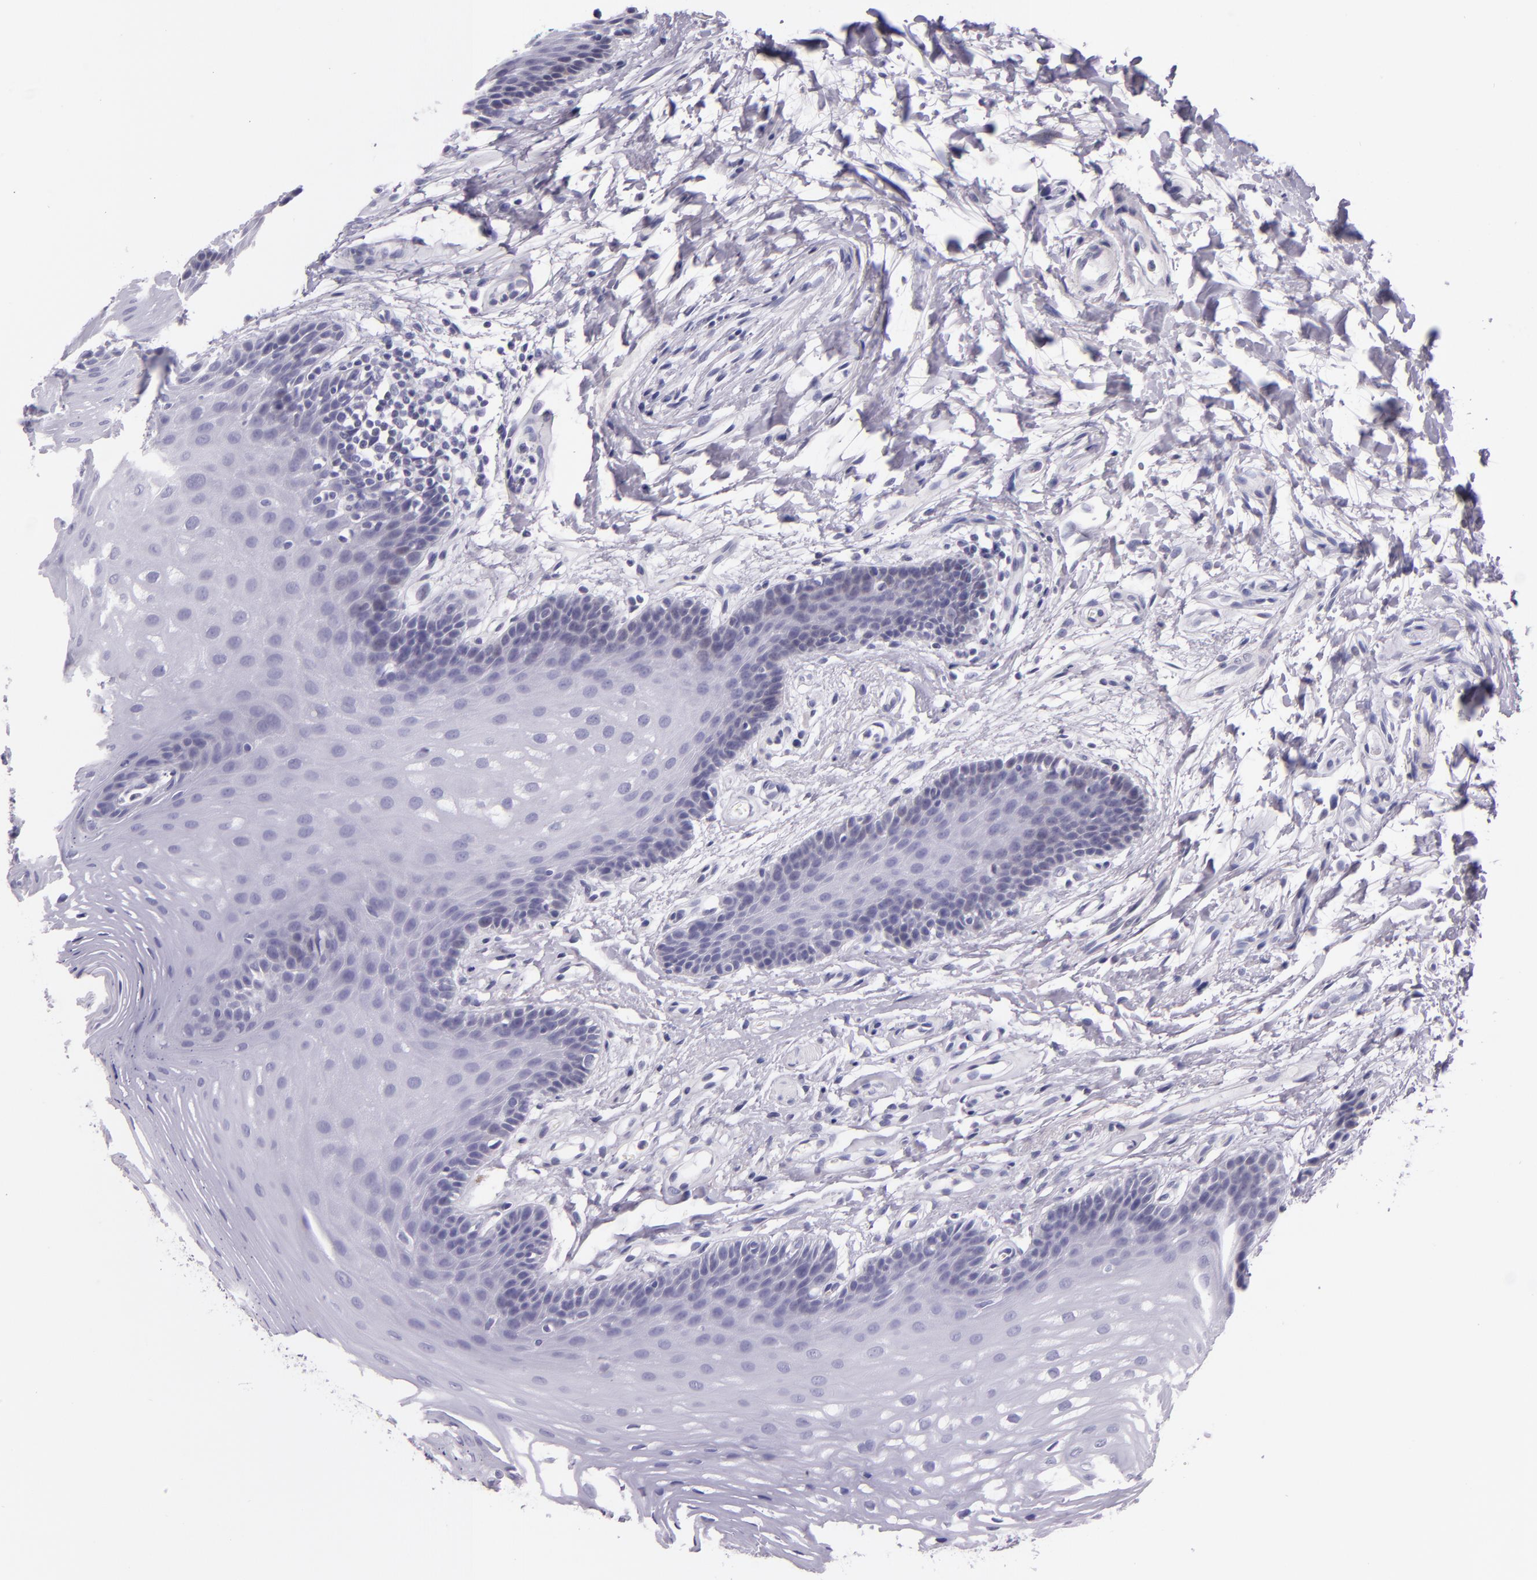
{"staining": {"intensity": "negative", "quantity": "none", "location": "none"}, "tissue": "oral mucosa", "cell_type": "Squamous epithelial cells", "image_type": "normal", "snomed": [{"axis": "morphology", "description": "Normal tissue, NOS"}, {"axis": "topography", "description": "Oral tissue"}], "caption": "Oral mucosa stained for a protein using immunohistochemistry (IHC) shows no expression squamous epithelial cells.", "gene": "HSP90AA1", "patient": {"sex": "male", "age": 62}}